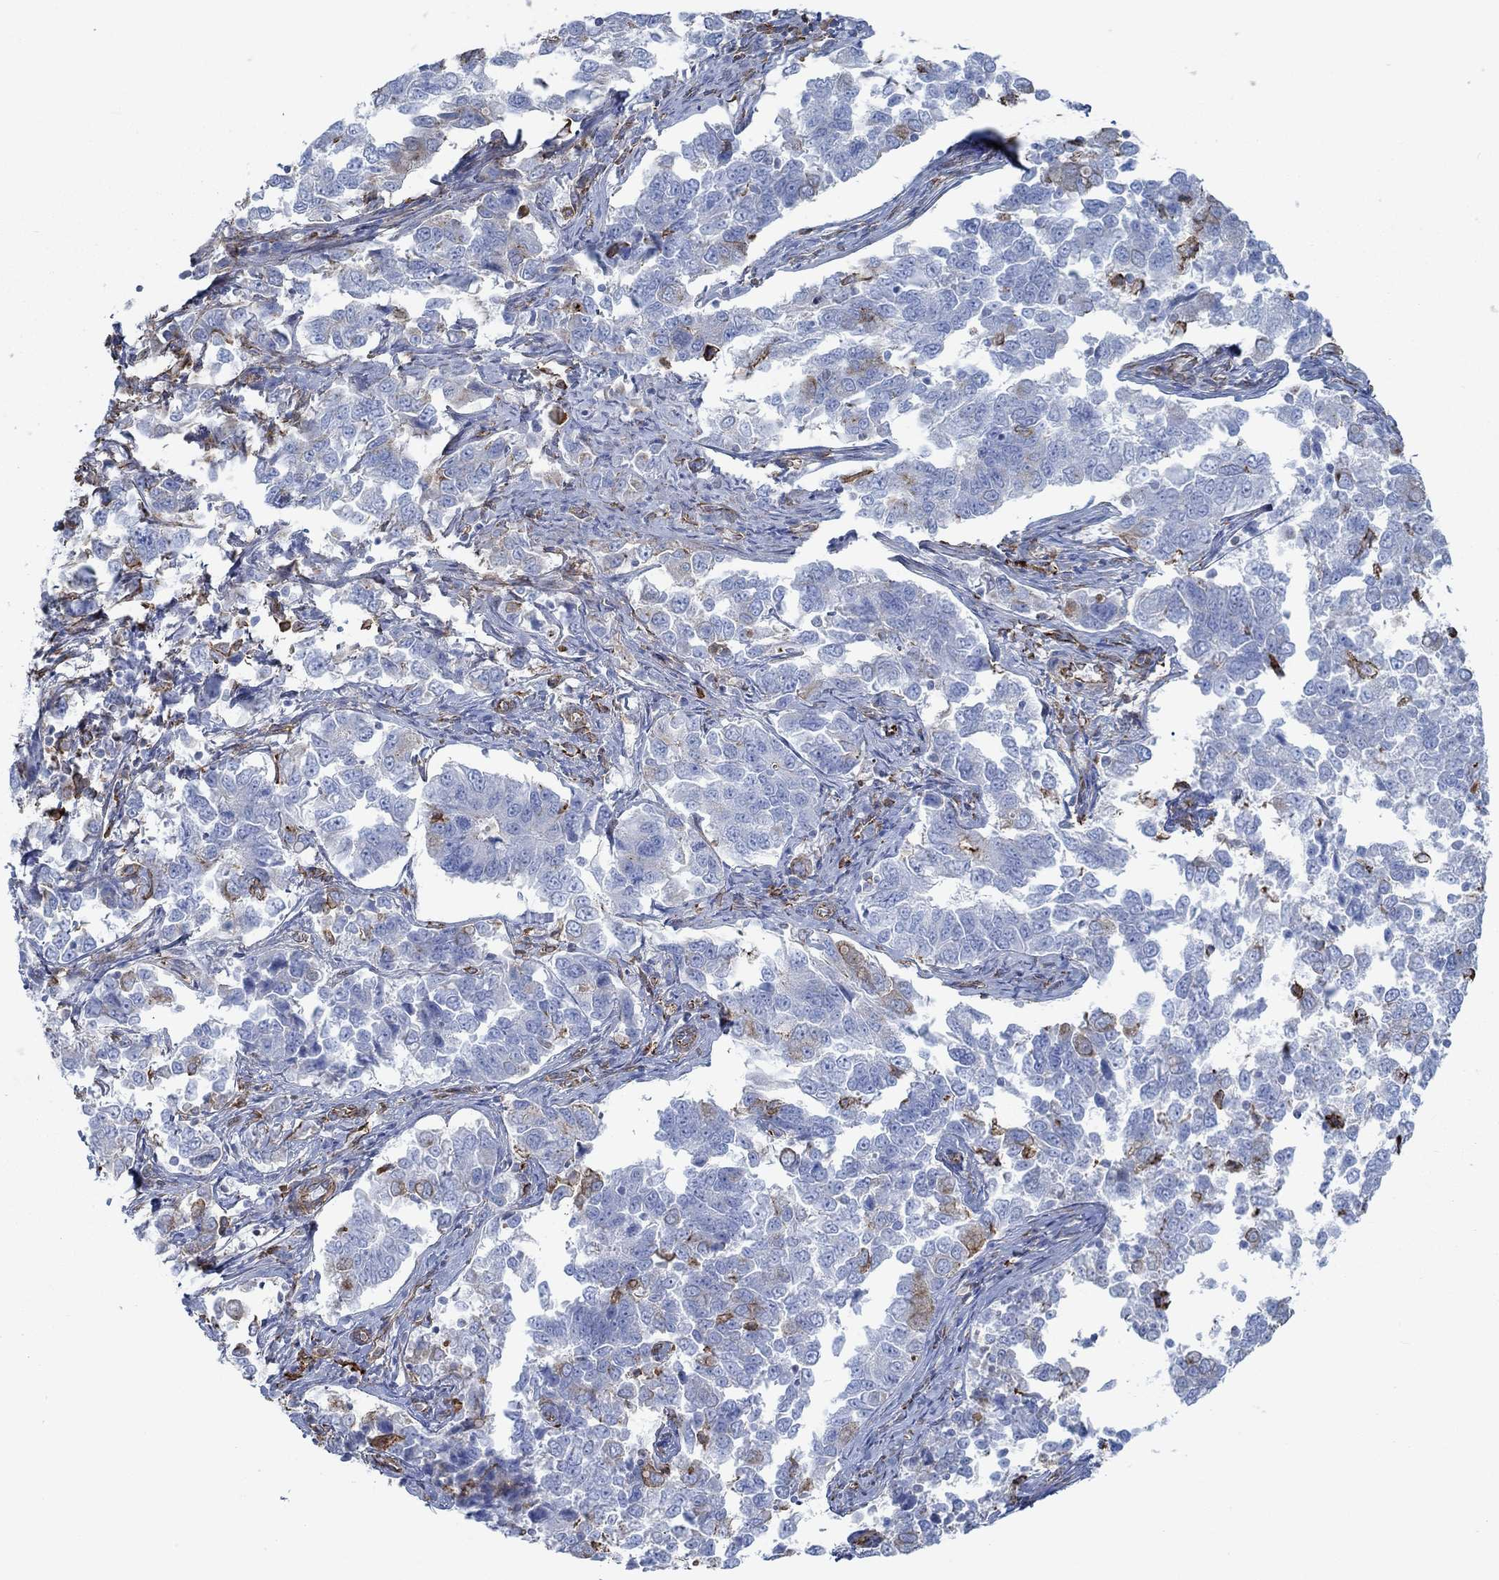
{"staining": {"intensity": "strong", "quantity": "<25%", "location": "cytoplasmic/membranous"}, "tissue": "endometrial cancer", "cell_type": "Tumor cells", "image_type": "cancer", "snomed": [{"axis": "morphology", "description": "Adenocarcinoma, NOS"}, {"axis": "topography", "description": "Endometrium"}], "caption": "The histopathology image reveals immunohistochemical staining of endometrial cancer (adenocarcinoma). There is strong cytoplasmic/membranous expression is seen in about <25% of tumor cells.", "gene": "STC2", "patient": {"sex": "female", "age": 43}}